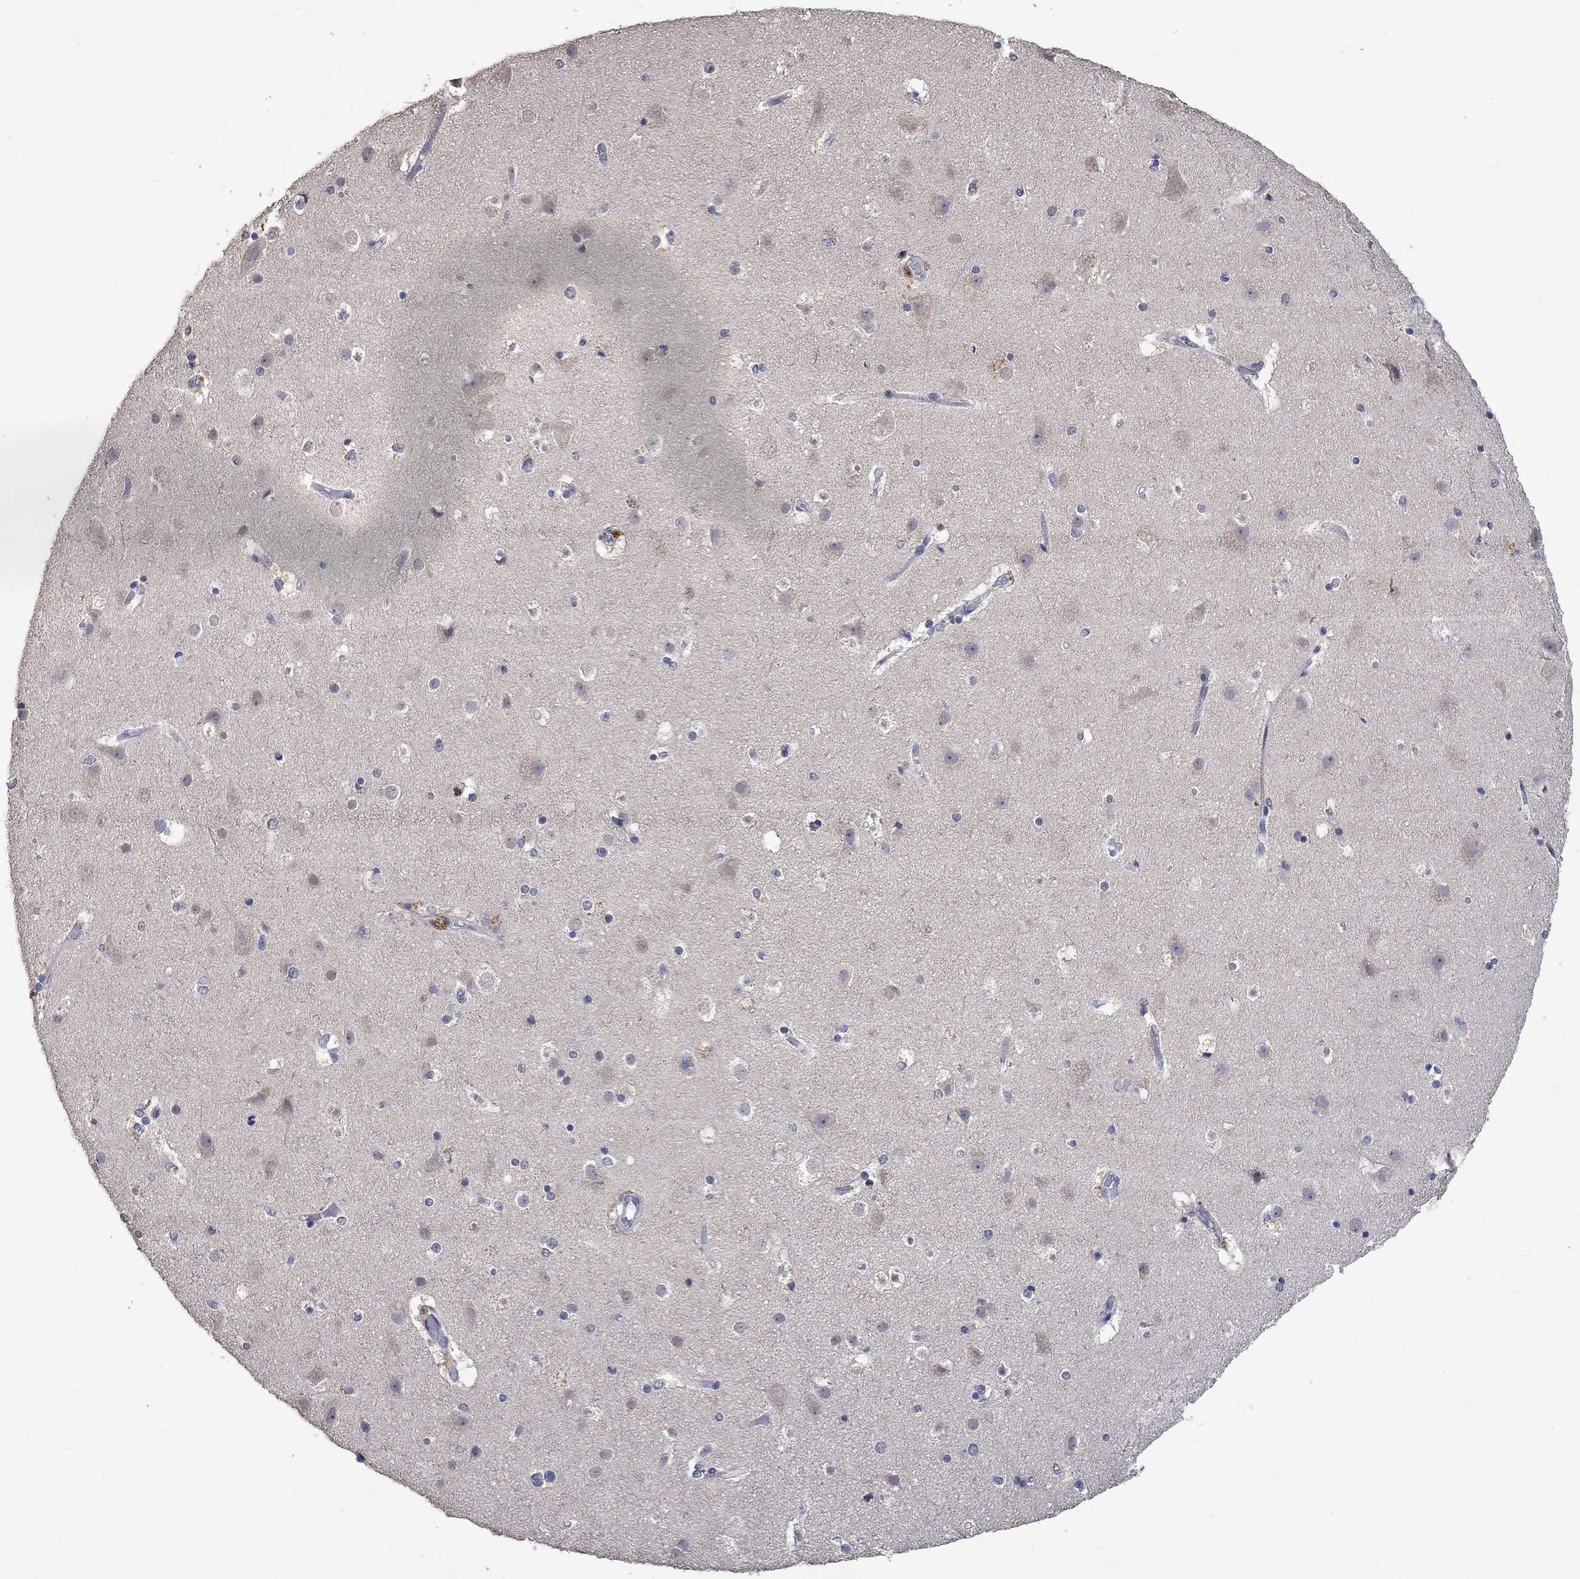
{"staining": {"intensity": "negative", "quantity": "none", "location": "none"}, "tissue": "cerebral cortex", "cell_type": "Endothelial cells", "image_type": "normal", "snomed": [{"axis": "morphology", "description": "Normal tissue, NOS"}, {"axis": "topography", "description": "Cerebral cortex"}], "caption": "Cerebral cortex stained for a protein using immunohistochemistry shows no expression endothelial cells.", "gene": "PTPN20", "patient": {"sex": "female", "age": 52}}